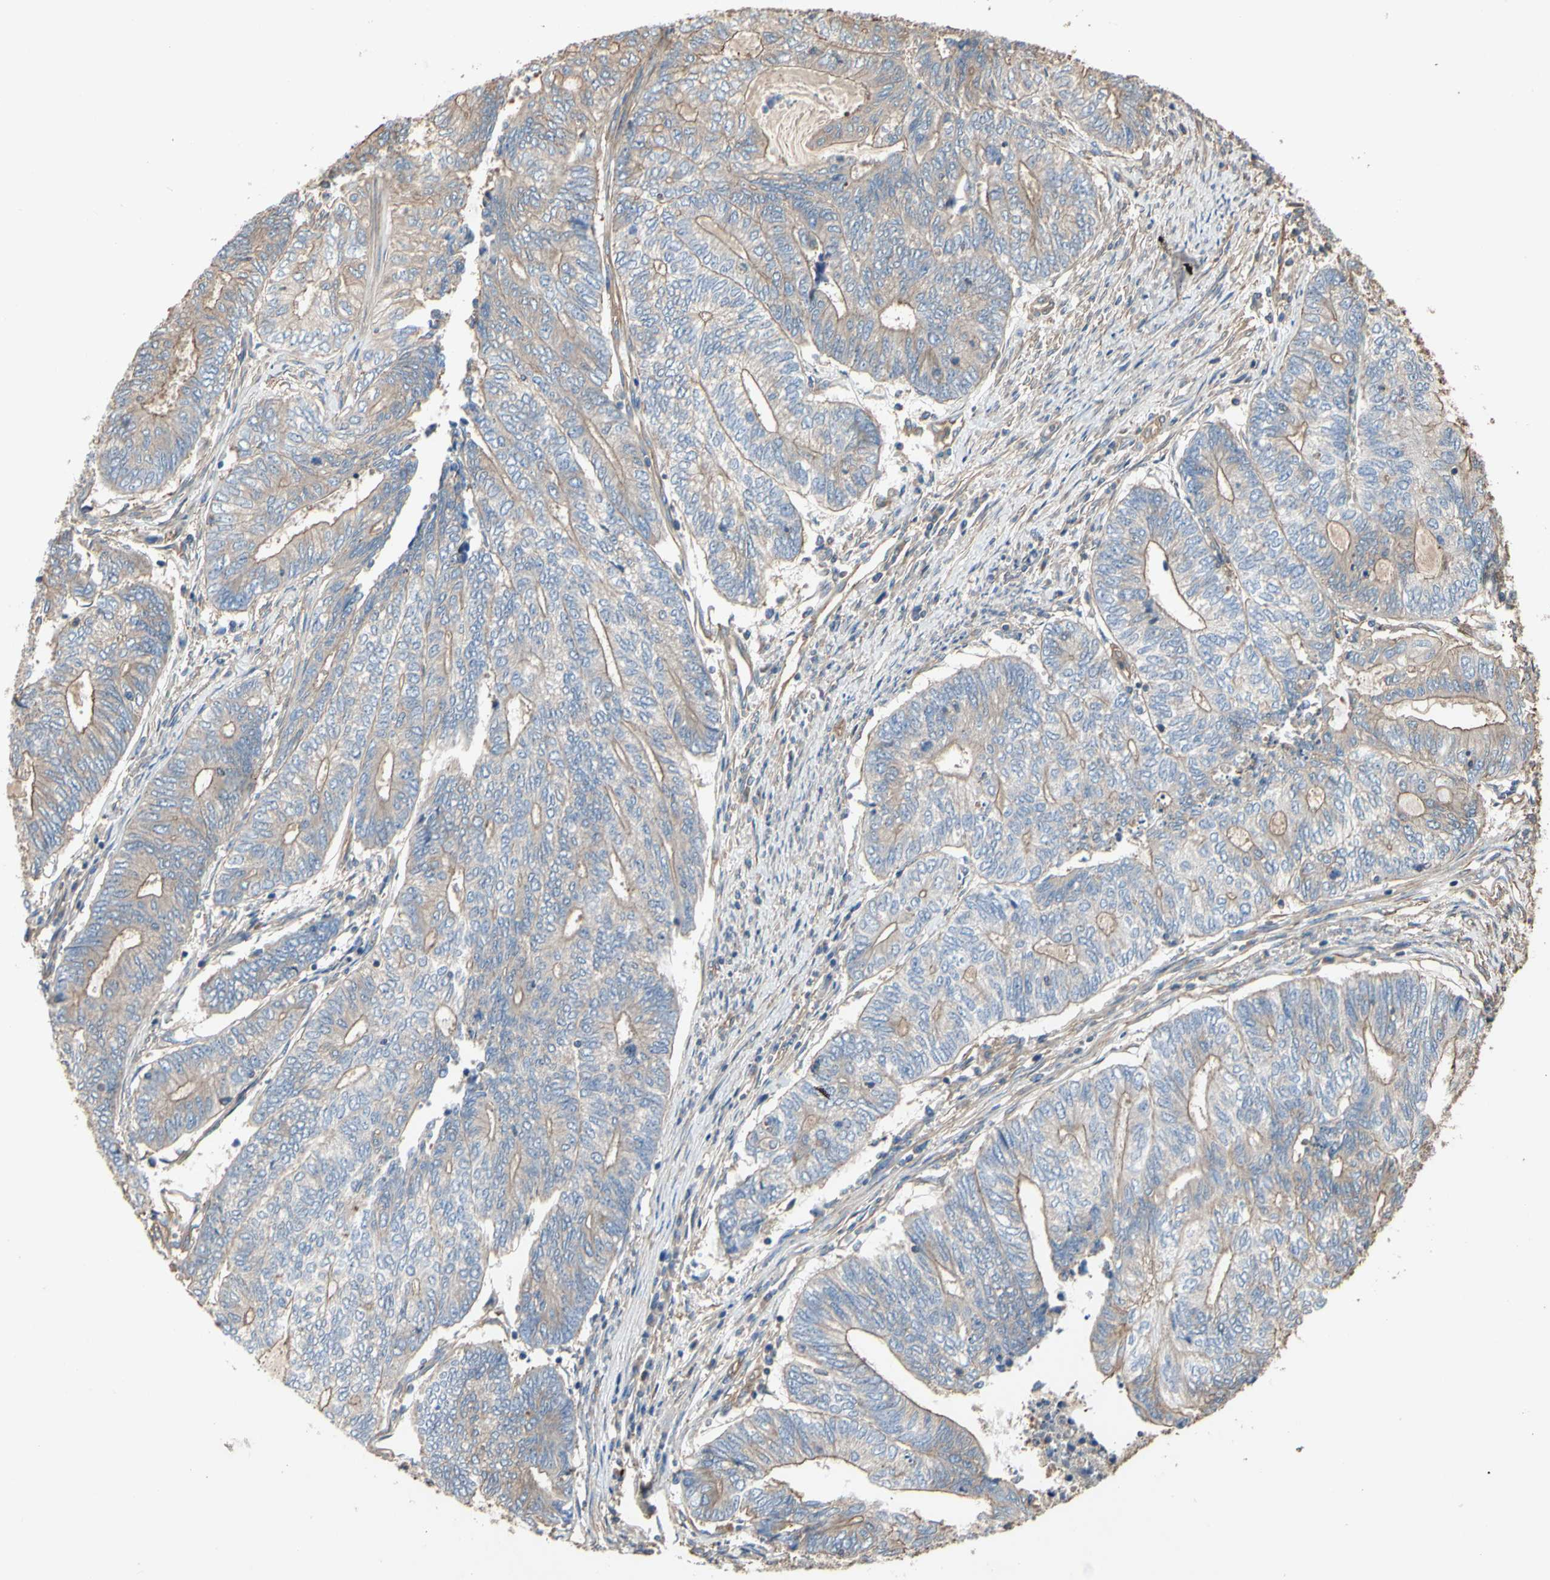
{"staining": {"intensity": "weak", "quantity": ">75%", "location": "cytoplasmic/membranous"}, "tissue": "endometrial cancer", "cell_type": "Tumor cells", "image_type": "cancer", "snomed": [{"axis": "morphology", "description": "Adenocarcinoma, NOS"}, {"axis": "topography", "description": "Uterus"}, {"axis": "topography", "description": "Endometrium"}], "caption": "Immunohistochemistry (IHC) (DAB (3,3'-diaminobenzidine)) staining of adenocarcinoma (endometrial) demonstrates weak cytoplasmic/membranous protein staining in approximately >75% of tumor cells.", "gene": "PDZK1", "patient": {"sex": "female", "age": 70}}